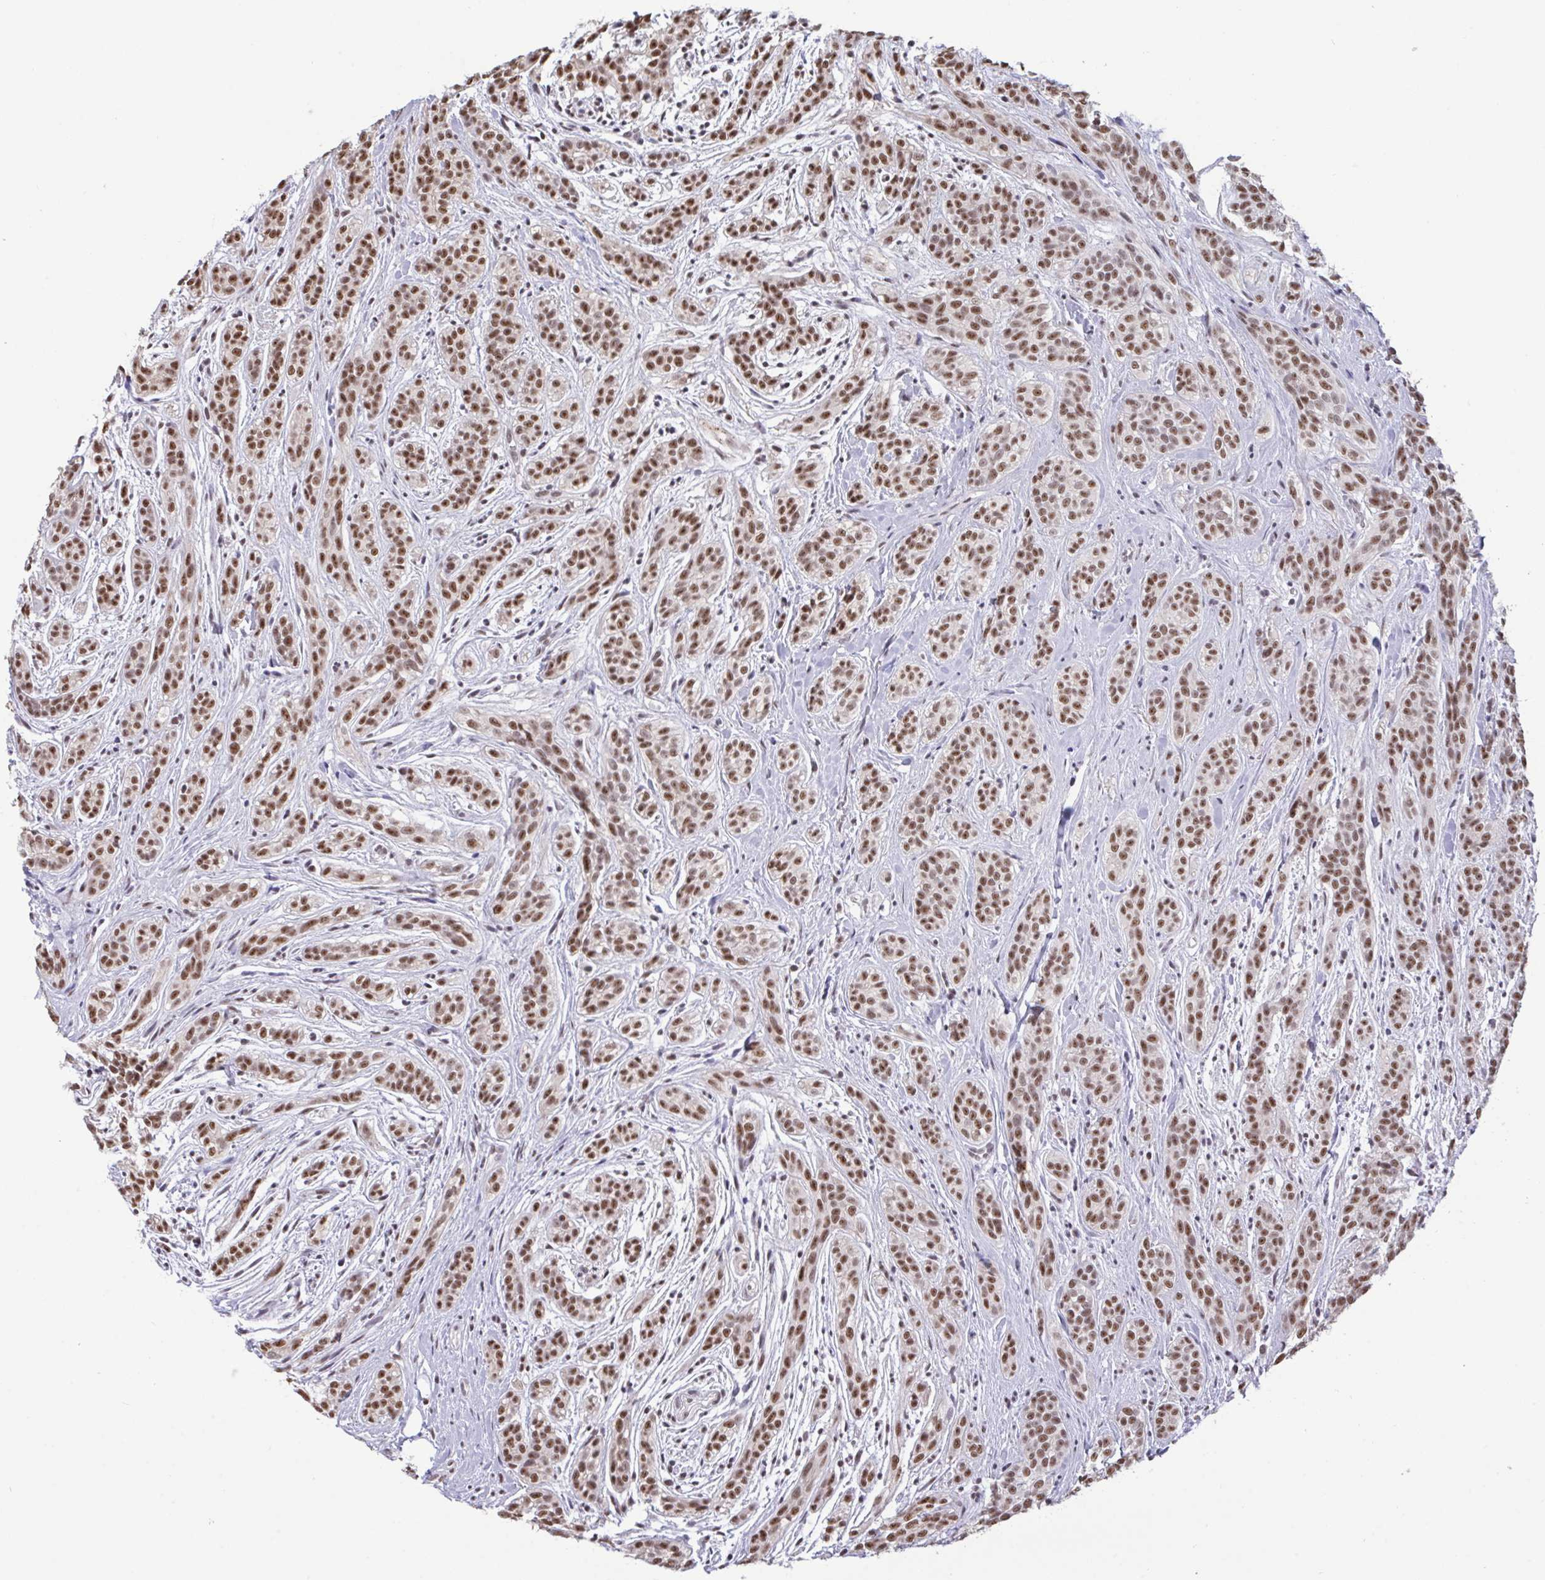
{"staining": {"intensity": "moderate", "quantity": ">75%", "location": "nuclear"}, "tissue": "head and neck cancer", "cell_type": "Tumor cells", "image_type": "cancer", "snomed": [{"axis": "morphology", "description": "Adenocarcinoma, NOS"}, {"axis": "topography", "description": "Head-Neck"}], "caption": "Immunohistochemistry (IHC) micrograph of head and neck cancer (adenocarcinoma) stained for a protein (brown), which displays medium levels of moderate nuclear staining in approximately >75% of tumor cells.", "gene": "PUF60", "patient": {"sex": "female", "age": 57}}